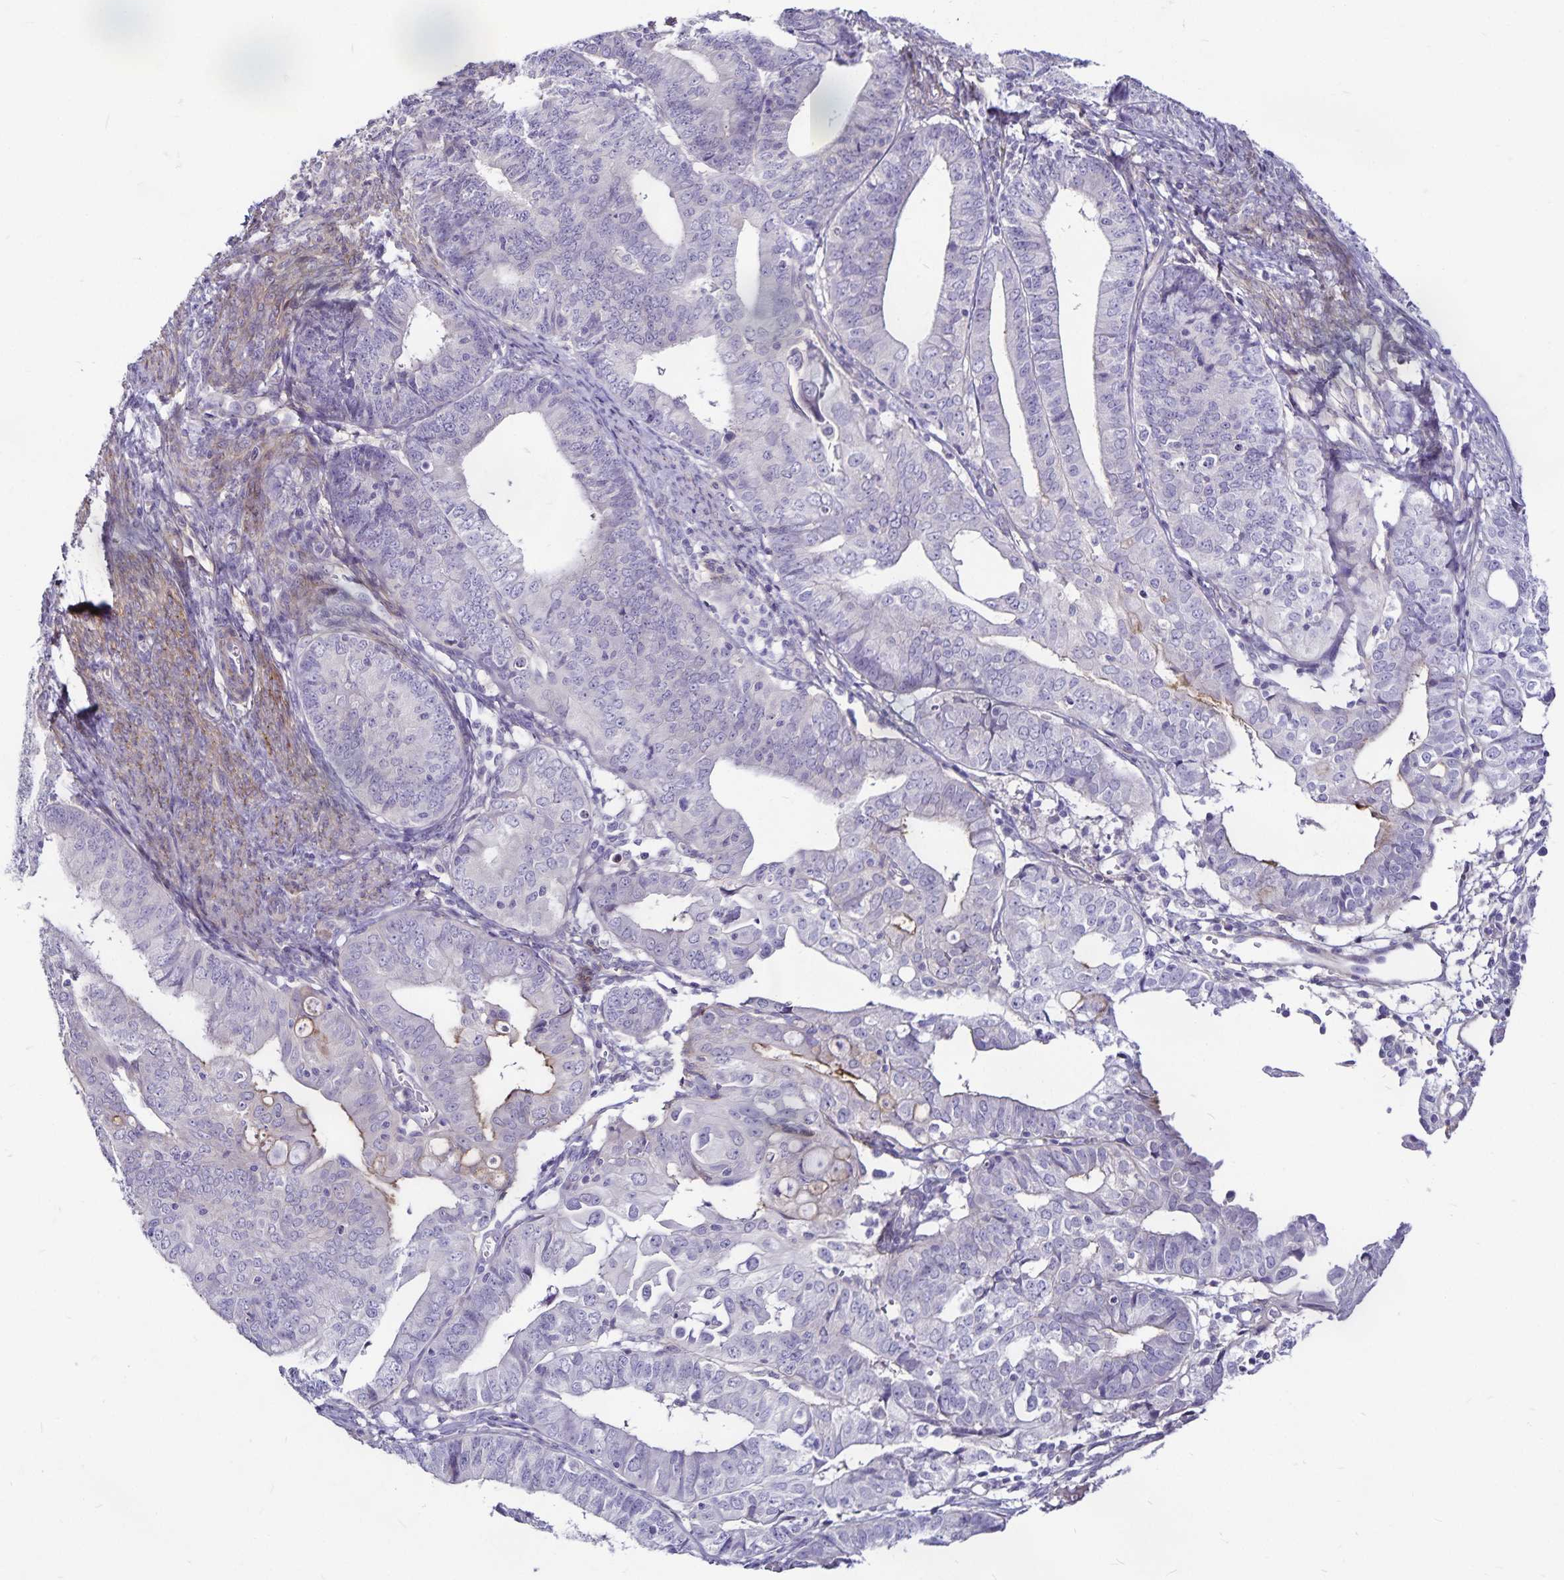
{"staining": {"intensity": "negative", "quantity": "none", "location": "none"}, "tissue": "endometrial cancer", "cell_type": "Tumor cells", "image_type": "cancer", "snomed": [{"axis": "morphology", "description": "Adenocarcinoma, NOS"}, {"axis": "topography", "description": "Endometrium"}], "caption": "Tumor cells are negative for protein expression in human endometrial cancer. (Immunohistochemistry, brightfield microscopy, high magnification).", "gene": "GNG12", "patient": {"sex": "female", "age": 56}}